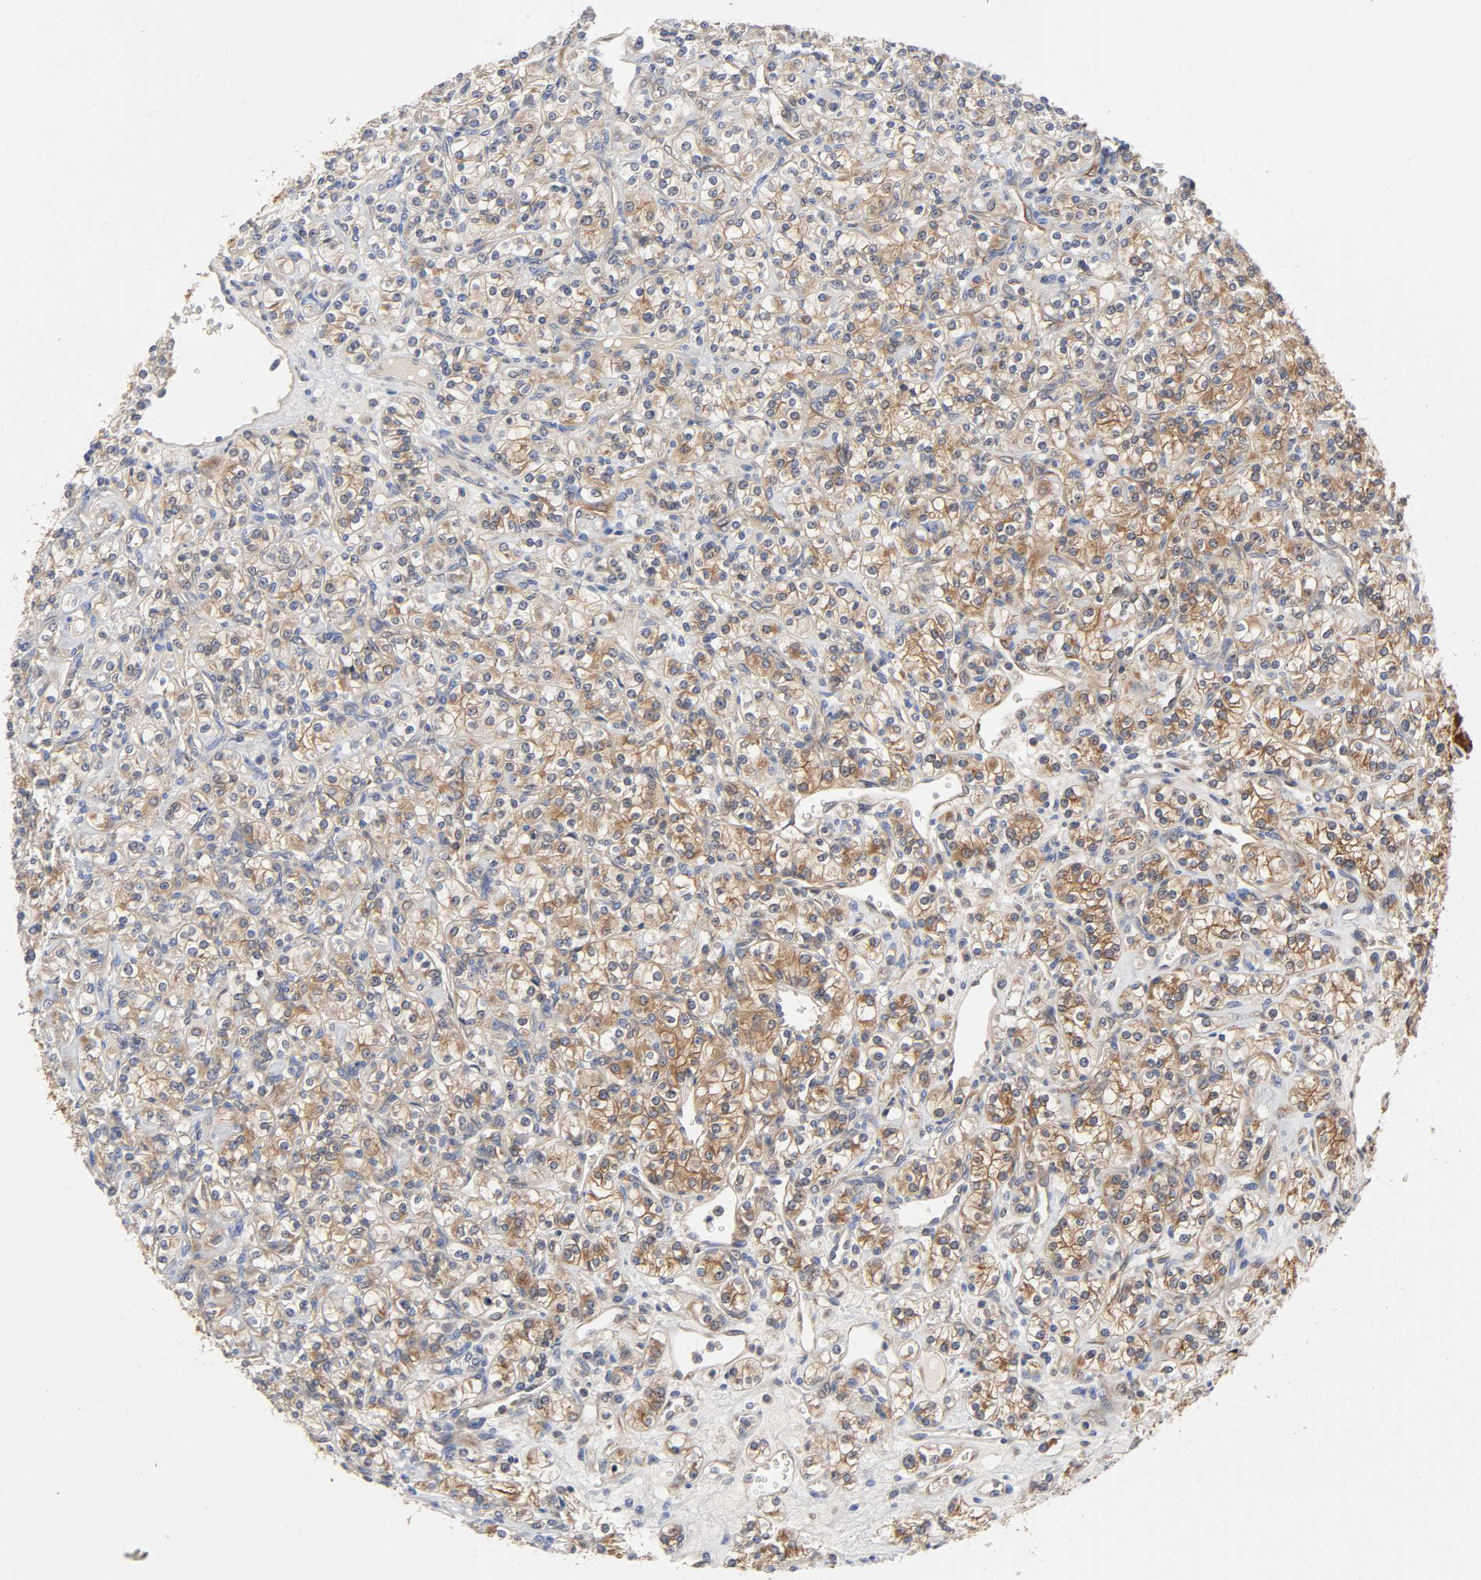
{"staining": {"intensity": "strong", "quantity": ">75%", "location": "cytoplasmic/membranous"}, "tissue": "renal cancer", "cell_type": "Tumor cells", "image_type": "cancer", "snomed": [{"axis": "morphology", "description": "Adenocarcinoma, NOS"}, {"axis": "topography", "description": "Kidney"}], "caption": "Renal cancer was stained to show a protein in brown. There is high levels of strong cytoplasmic/membranous positivity in about >75% of tumor cells.", "gene": "PRKAB1", "patient": {"sex": "male", "age": 77}}